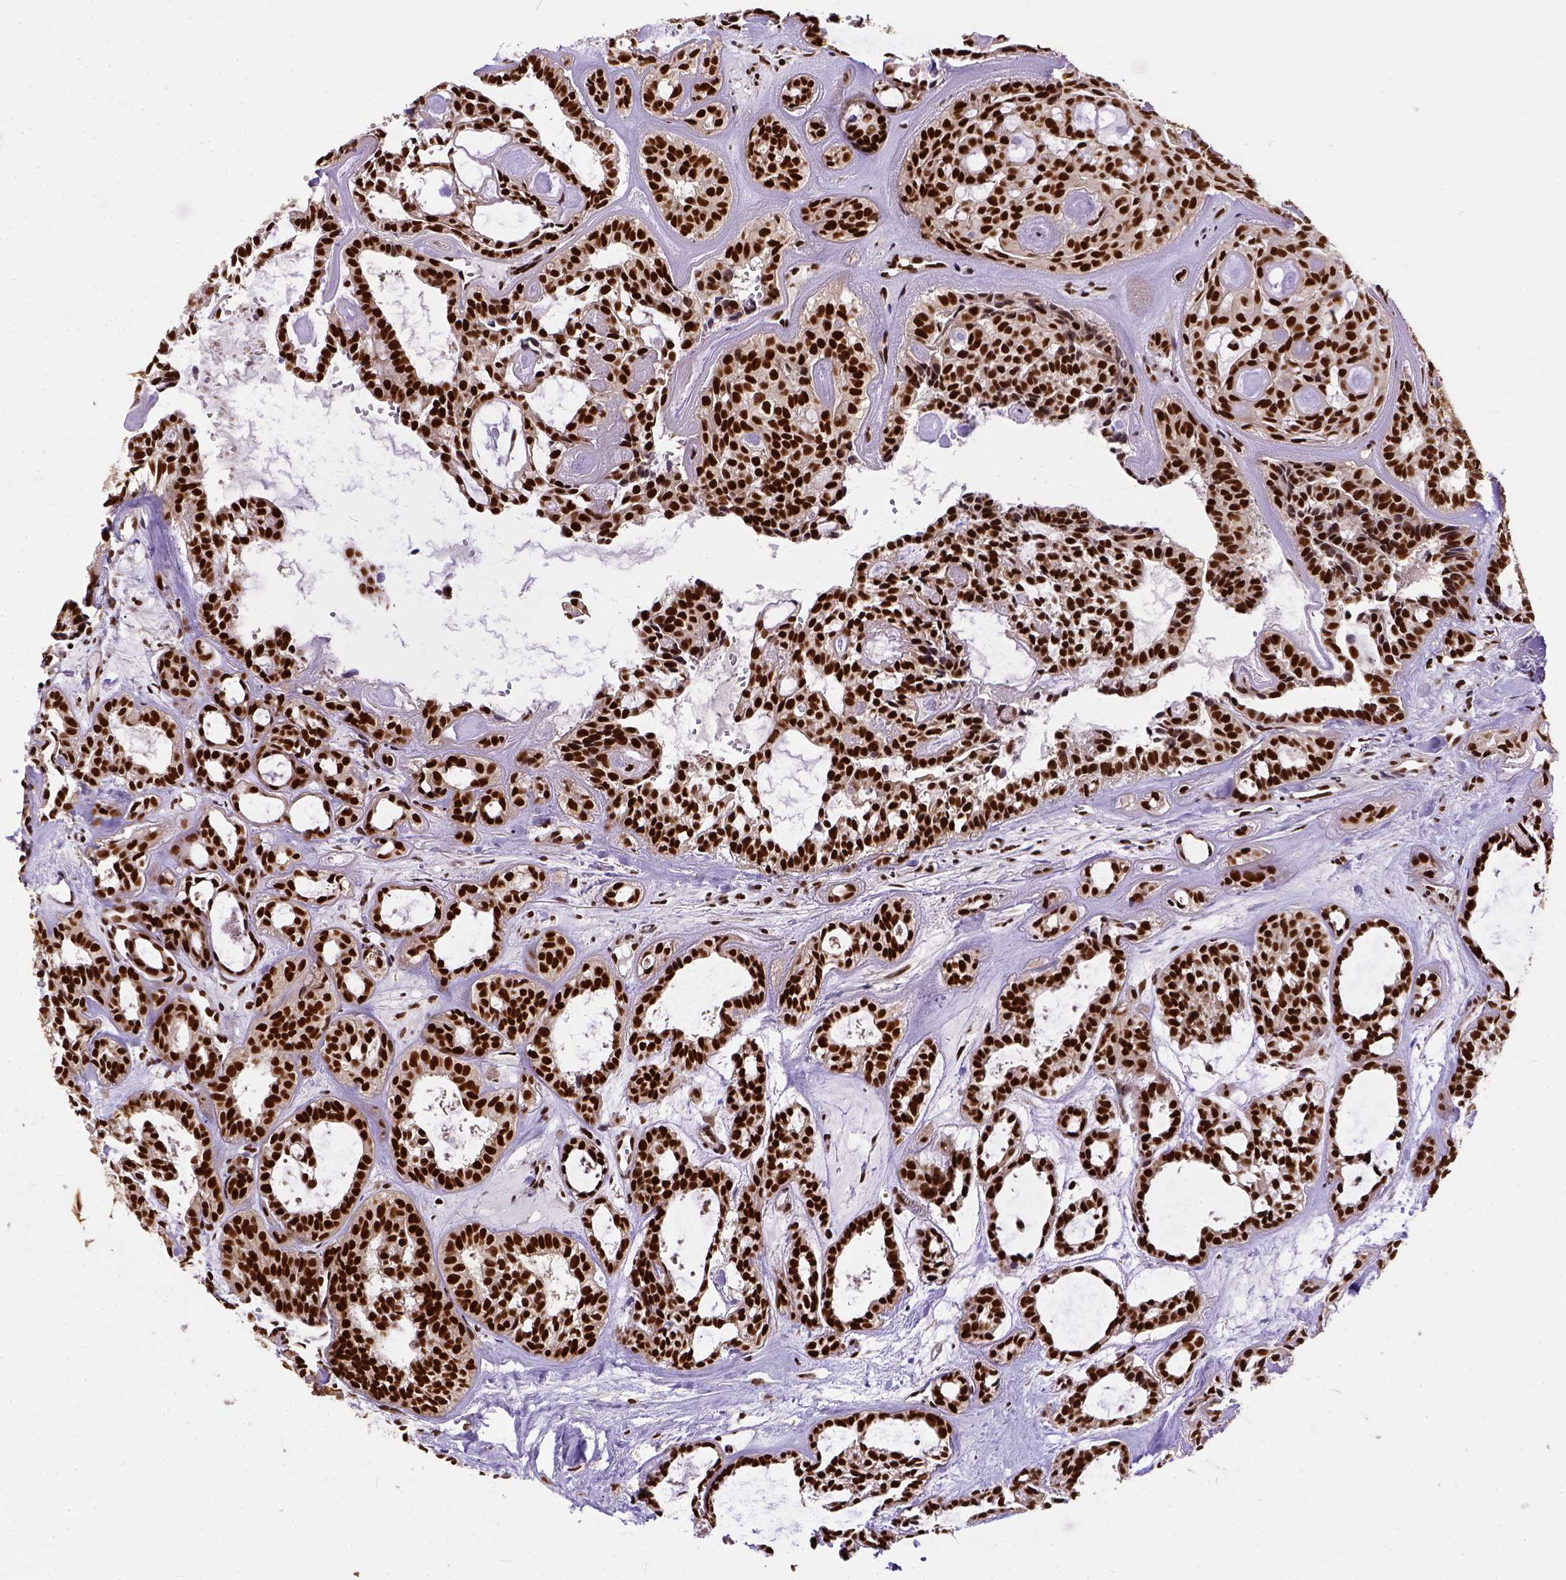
{"staining": {"intensity": "strong", "quantity": ">75%", "location": "nuclear"}, "tissue": "head and neck cancer", "cell_type": "Tumor cells", "image_type": "cancer", "snomed": [{"axis": "morphology", "description": "Adenocarcinoma, NOS"}, {"axis": "topography", "description": "Head-Neck"}], "caption": "Brown immunohistochemical staining in adenocarcinoma (head and neck) reveals strong nuclear expression in about >75% of tumor cells.", "gene": "NACC1", "patient": {"sex": "female", "age": 62}}